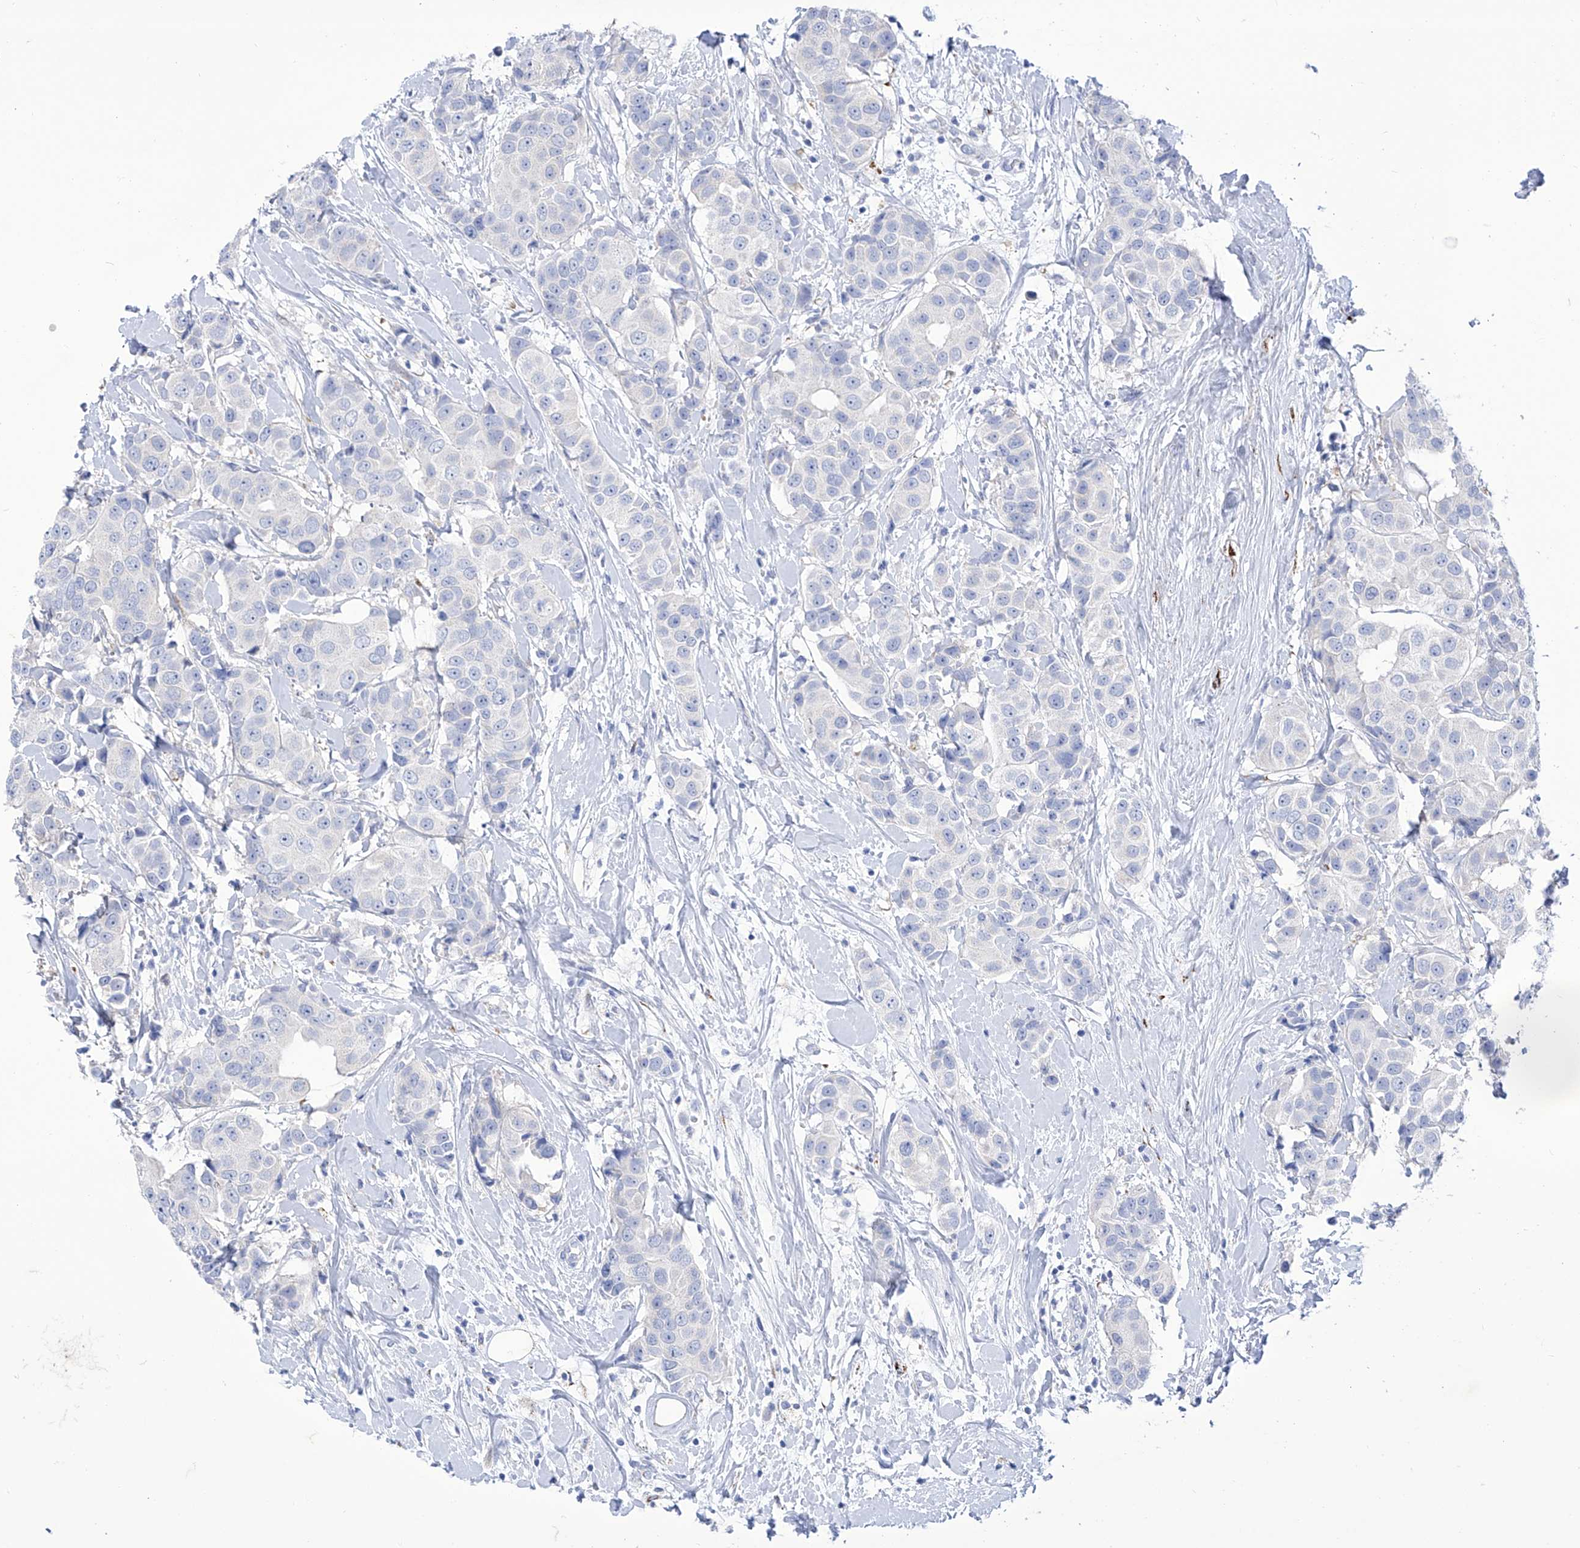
{"staining": {"intensity": "negative", "quantity": "none", "location": "none"}, "tissue": "breast cancer", "cell_type": "Tumor cells", "image_type": "cancer", "snomed": [{"axis": "morphology", "description": "Normal tissue, NOS"}, {"axis": "morphology", "description": "Duct carcinoma"}, {"axis": "topography", "description": "Breast"}], "caption": "IHC of invasive ductal carcinoma (breast) exhibits no expression in tumor cells. (DAB (3,3'-diaminobenzidine) immunohistochemistry with hematoxylin counter stain).", "gene": "C1orf87", "patient": {"sex": "female", "age": 39}}